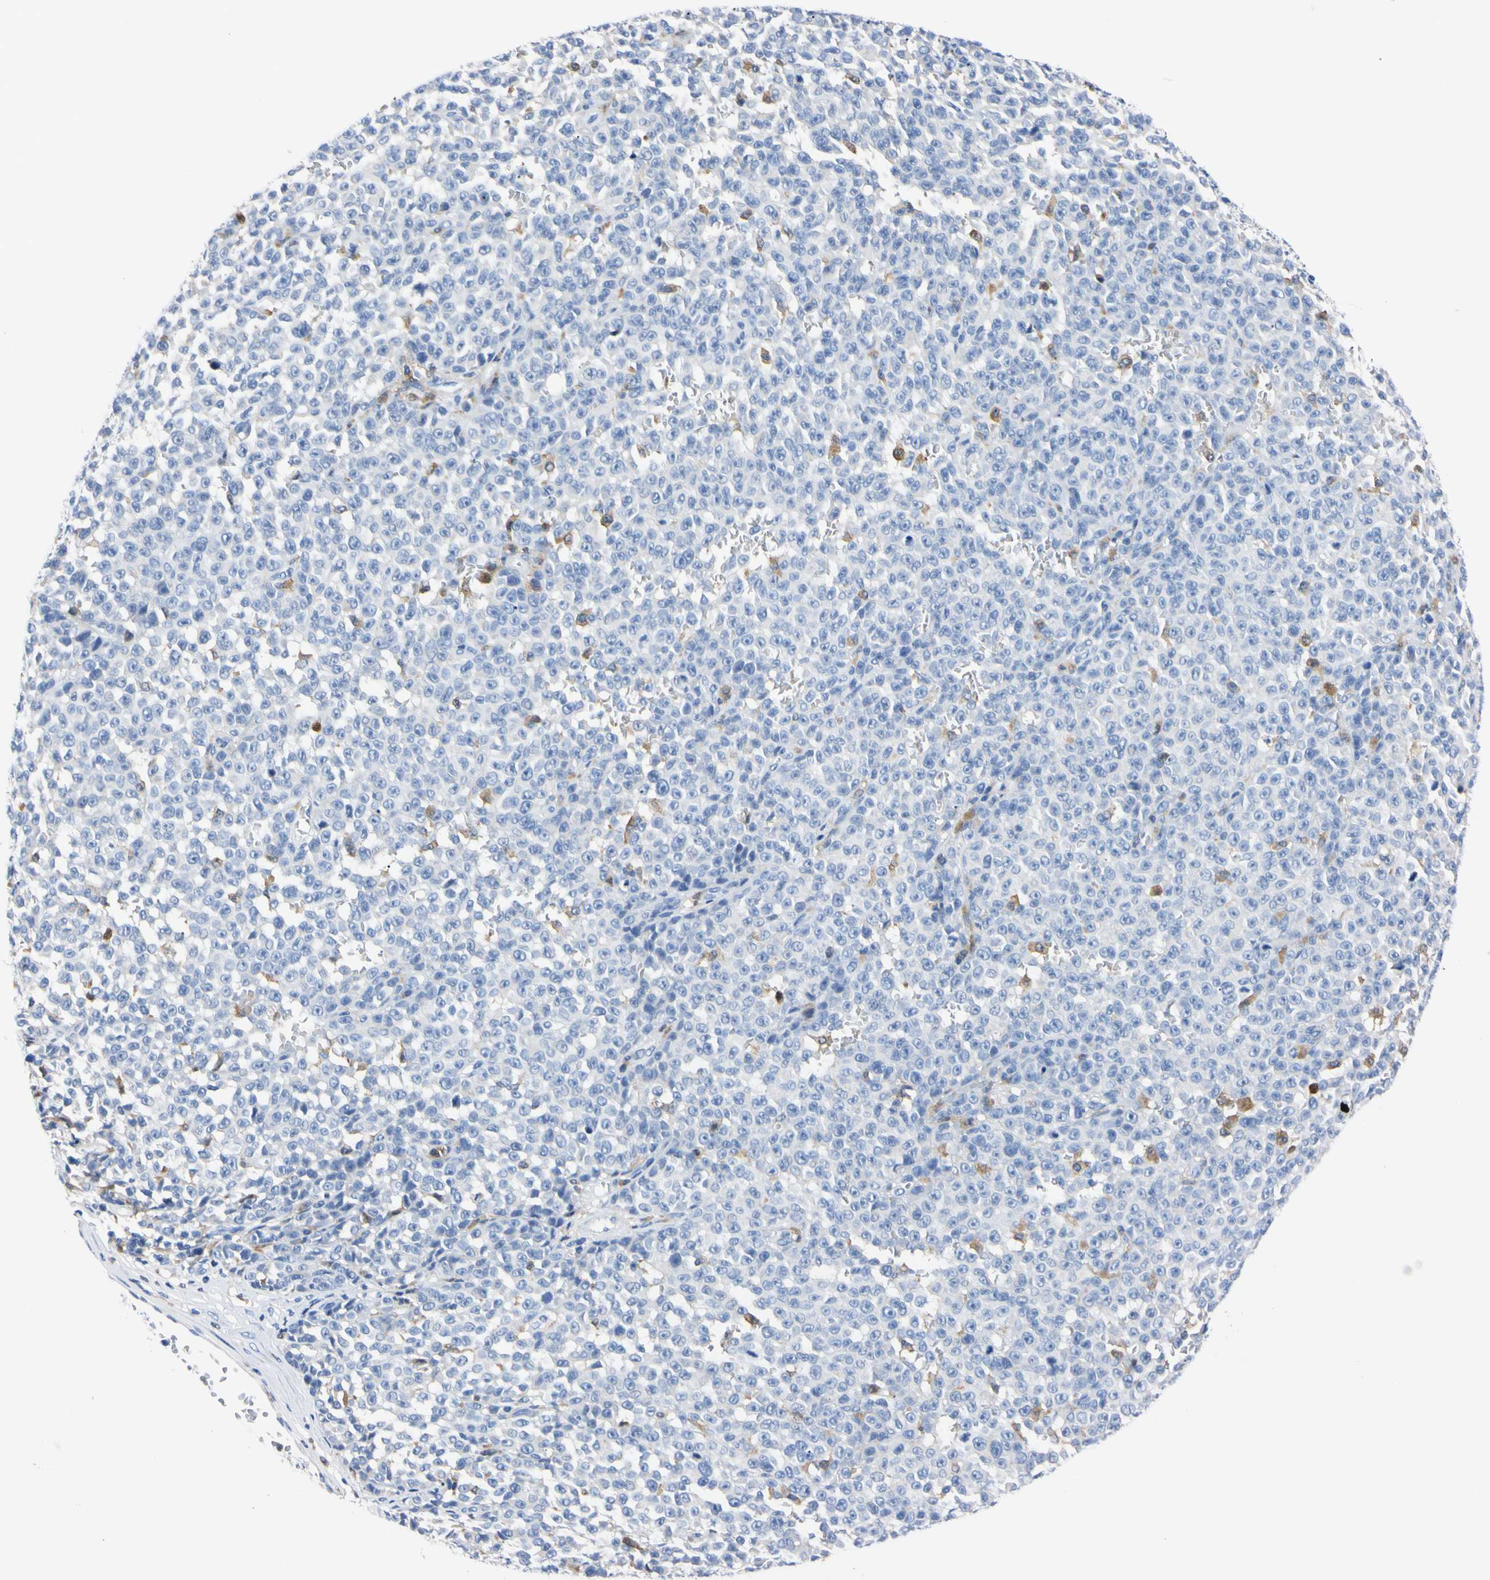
{"staining": {"intensity": "negative", "quantity": "none", "location": "none"}, "tissue": "melanoma", "cell_type": "Tumor cells", "image_type": "cancer", "snomed": [{"axis": "morphology", "description": "Malignant melanoma, NOS"}, {"axis": "topography", "description": "Skin"}], "caption": "The histopathology image exhibits no significant positivity in tumor cells of malignant melanoma.", "gene": "NCF4", "patient": {"sex": "female", "age": 82}}